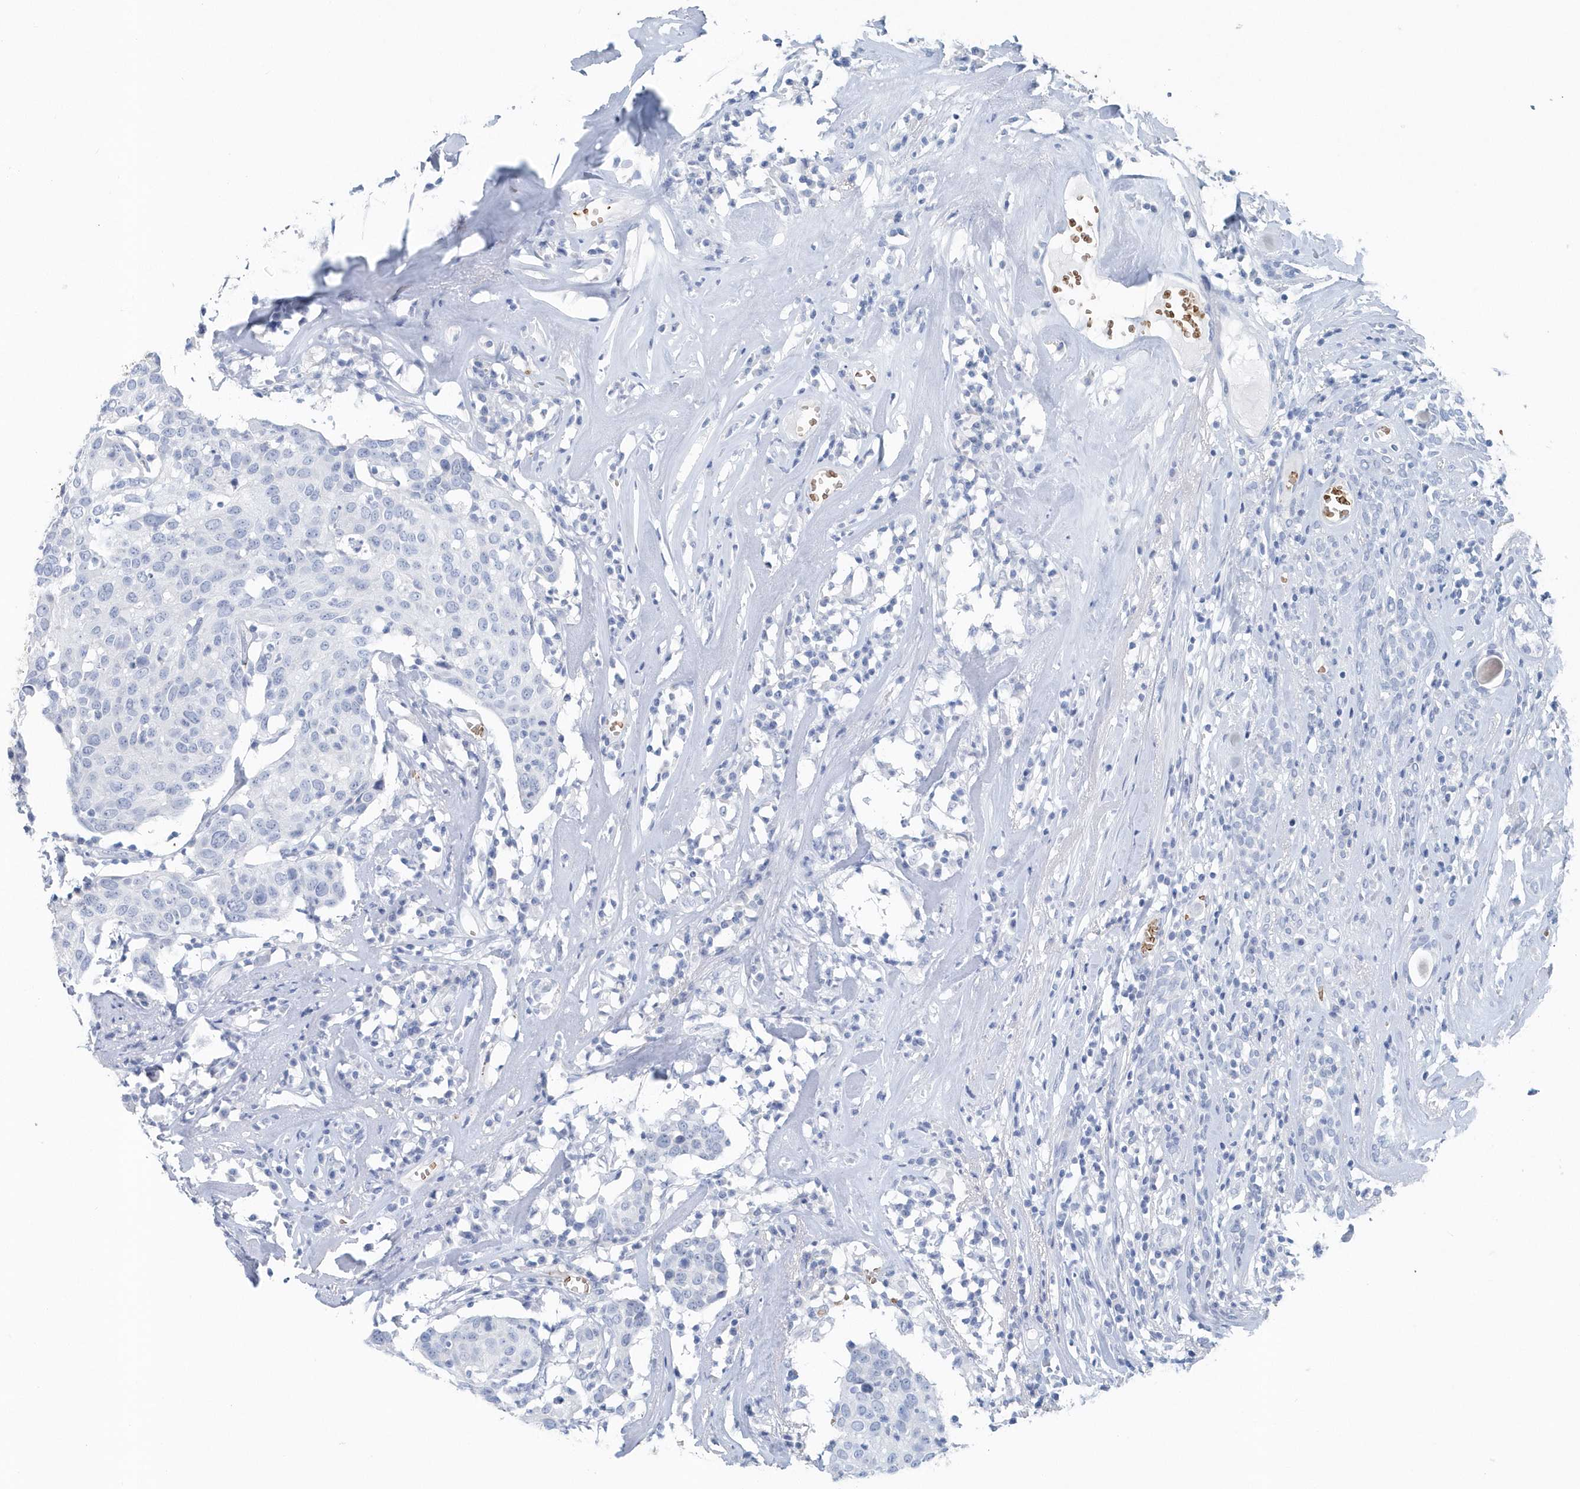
{"staining": {"intensity": "negative", "quantity": "none", "location": "none"}, "tissue": "head and neck cancer", "cell_type": "Tumor cells", "image_type": "cancer", "snomed": [{"axis": "morphology", "description": "Adenocarcinoma, NOS"}, {"axis": "topography", "description": "Salivary gland"}, {"axis": "topography", "description": "Head-Neck"}], "caption": "Immunohistochemical staining of head and neck cancer (adenocarcinoma) exhibits no significant staining in tumor cells.", "gene": "HBA2", "patient": {"sex": "female", "age": 65}}